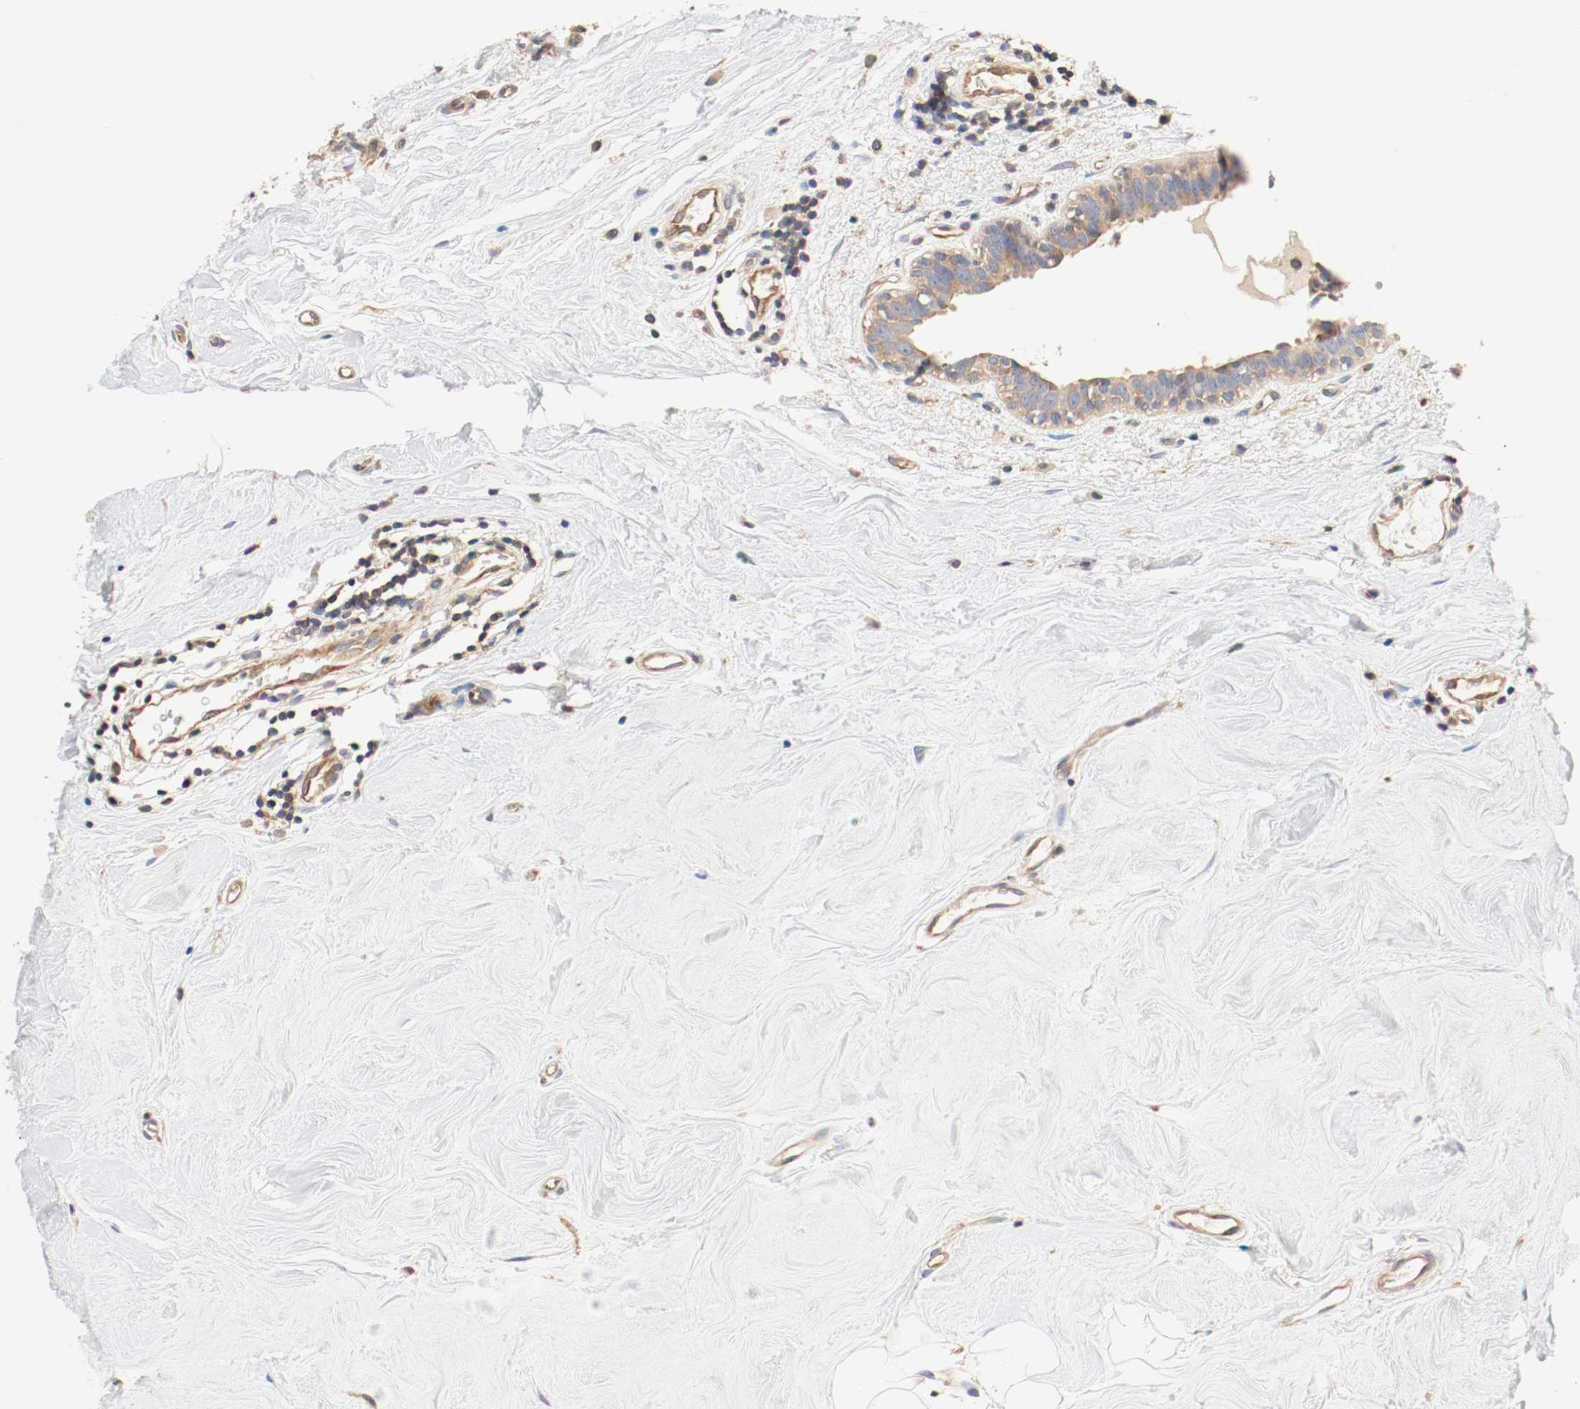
{"staining": {"intensity": "moderate", "quantity": ">75%", "location": "cytoplasmic/membranous"}, "tissue": "breast cancer", "cell_type": "Tumor cells", "image_type": "cancer", "snomed": [{"axis": "morphology", "description": "Duct carcinoma"}, {"axis": "topography", "description": "Breast"}], "caption": "Breast cancer (invasive ductal carcinoma) stained for a protein (brown) reveals moderate cytoplasmic/membranous positive staining in about >75% of tumor cells.", "gene": "GIT1", "patient": {"sex": "female", "age": 40}}